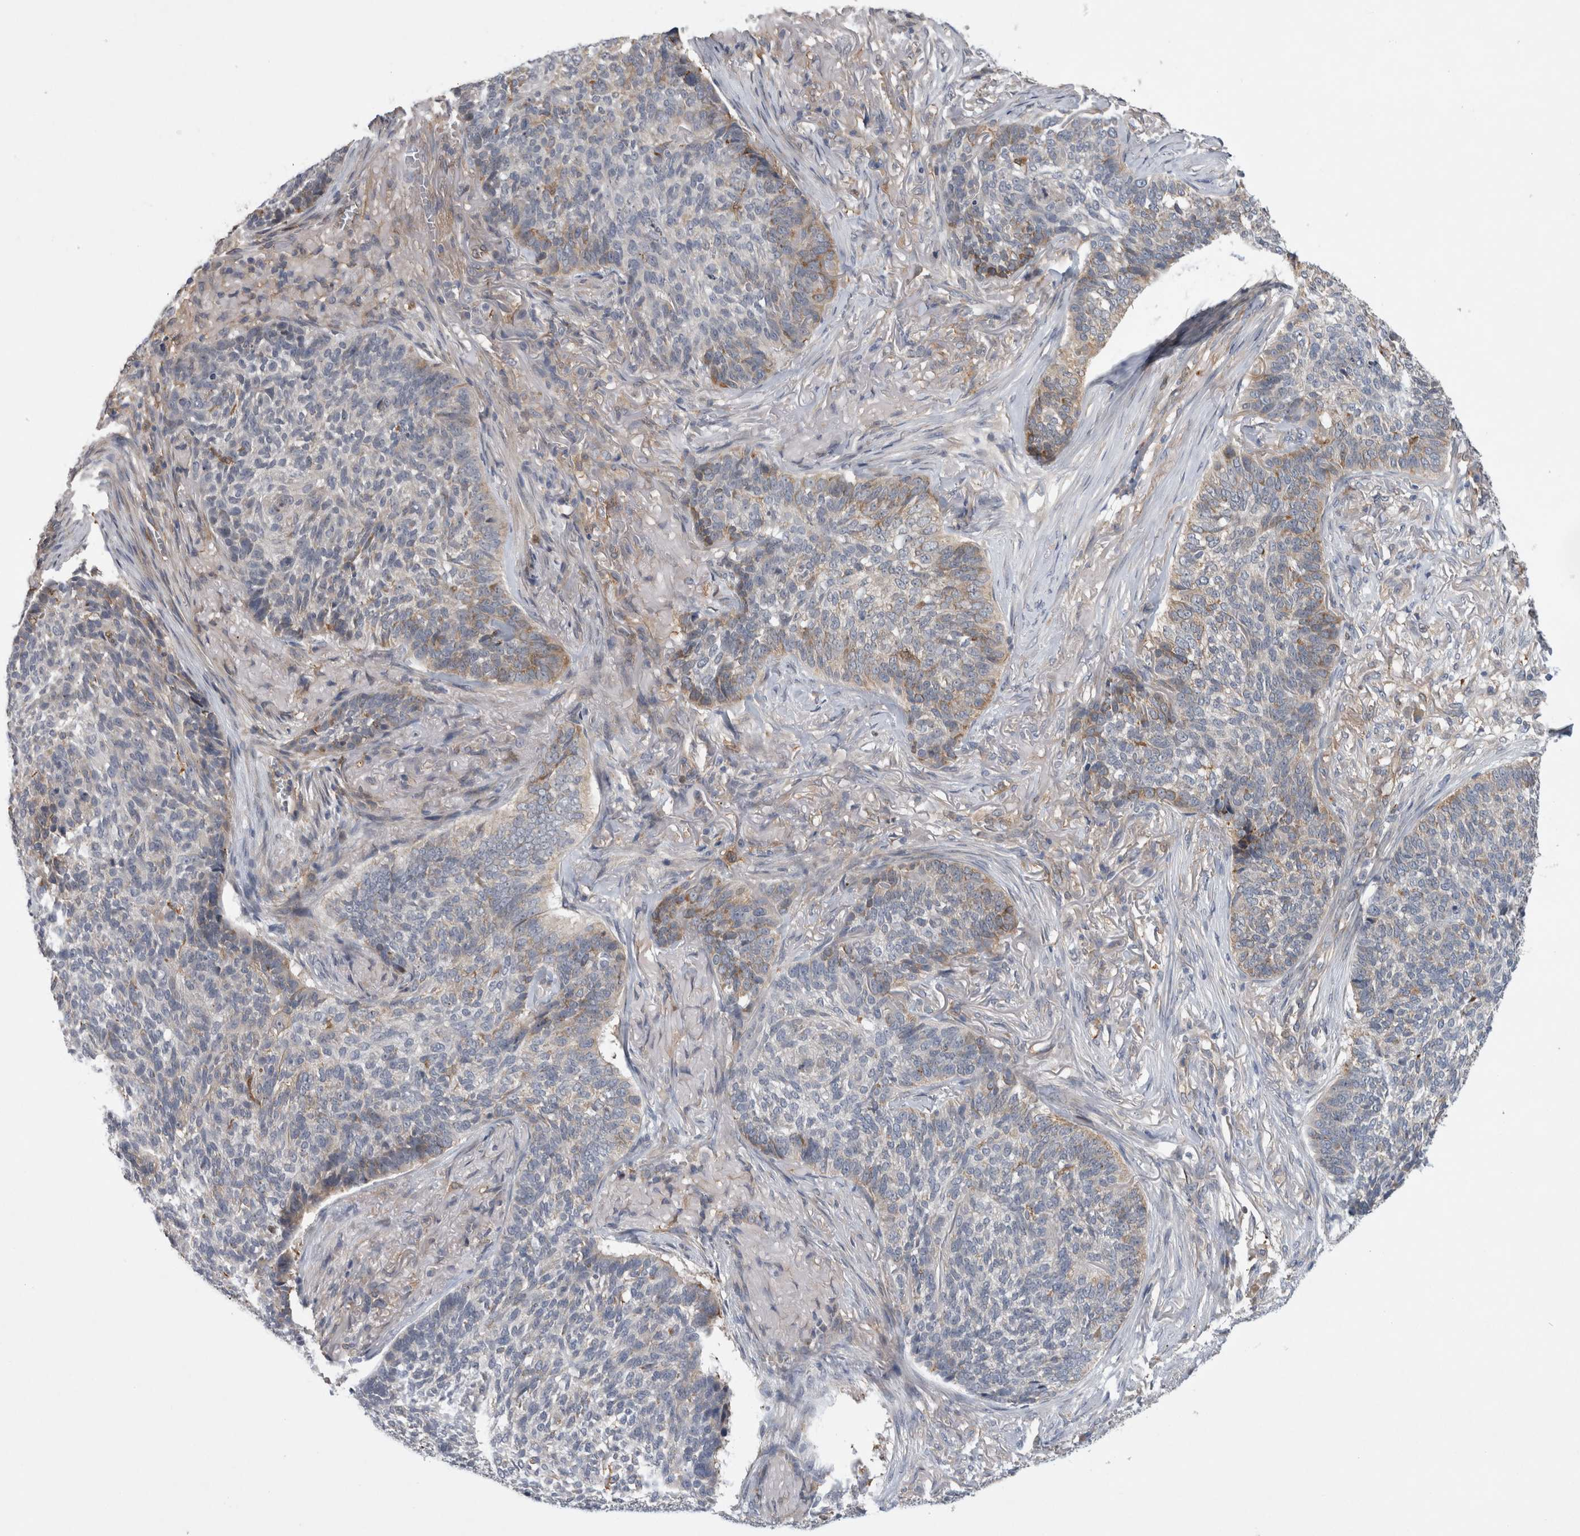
{"staining": {"intensity": "weak", "quantity": "<25%", "location": "cytoplasmic/membranous"}, "tissue": "skin cancer", "cell_type": "Tumor cells", "image_type": "cancer", "snomed": [{"axis": "morphology", "description": "Basal cell carcinoma"}, {"axis": "topography", "description": "Skin"}], "caption": "This micrograph is of skin cancer stained with immunohistochemistry to label a protein in brown with the nuclei are counter-stained blue. There is no expression in tumor cells.", "gene": "ANKFY1", "patient": {"sex": "male", "age": 85}}